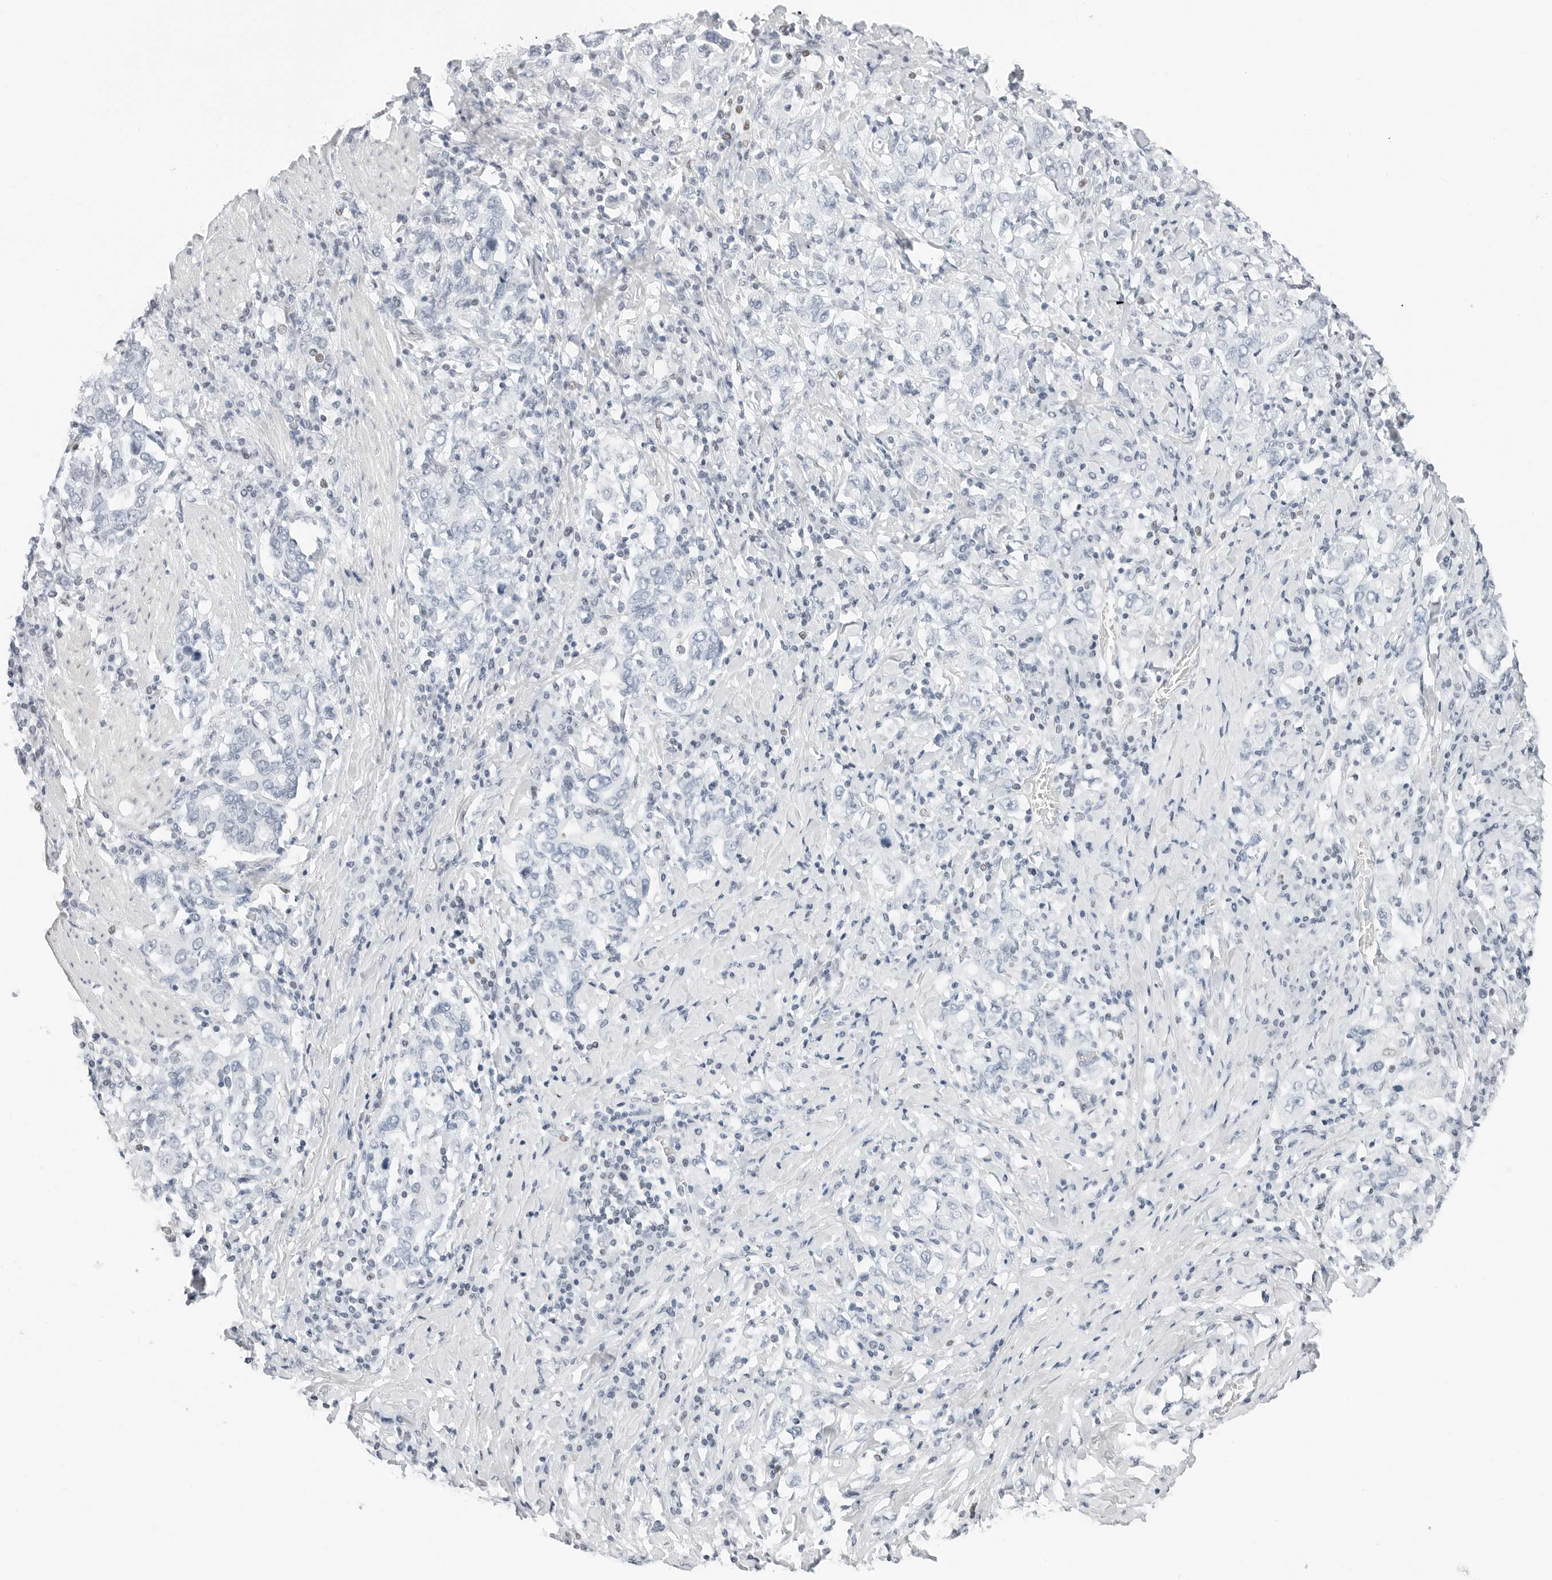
{"staining": {"intensity": "negative", "quantity": "none", "location": "none"}, "tissue": "stomach cancer", "cell_type": "Tumor cells", "image_type": "cancer", "snomed": [{"axis": "morphology", "description": "Adenocarcinoma, NOS"}, {"axis": "topography", "description": "Stomach, upper"}], "caption": "Photomicrograph shows no significant protein positivity in tumor cells of stomach cancer (adenocarcinoma). (DAB (3,3'-diaminobenzidine) immunohistochemistry, high magnification).", "gene": "NTMT2", "patient": {"sex": "male", "age": 62}}